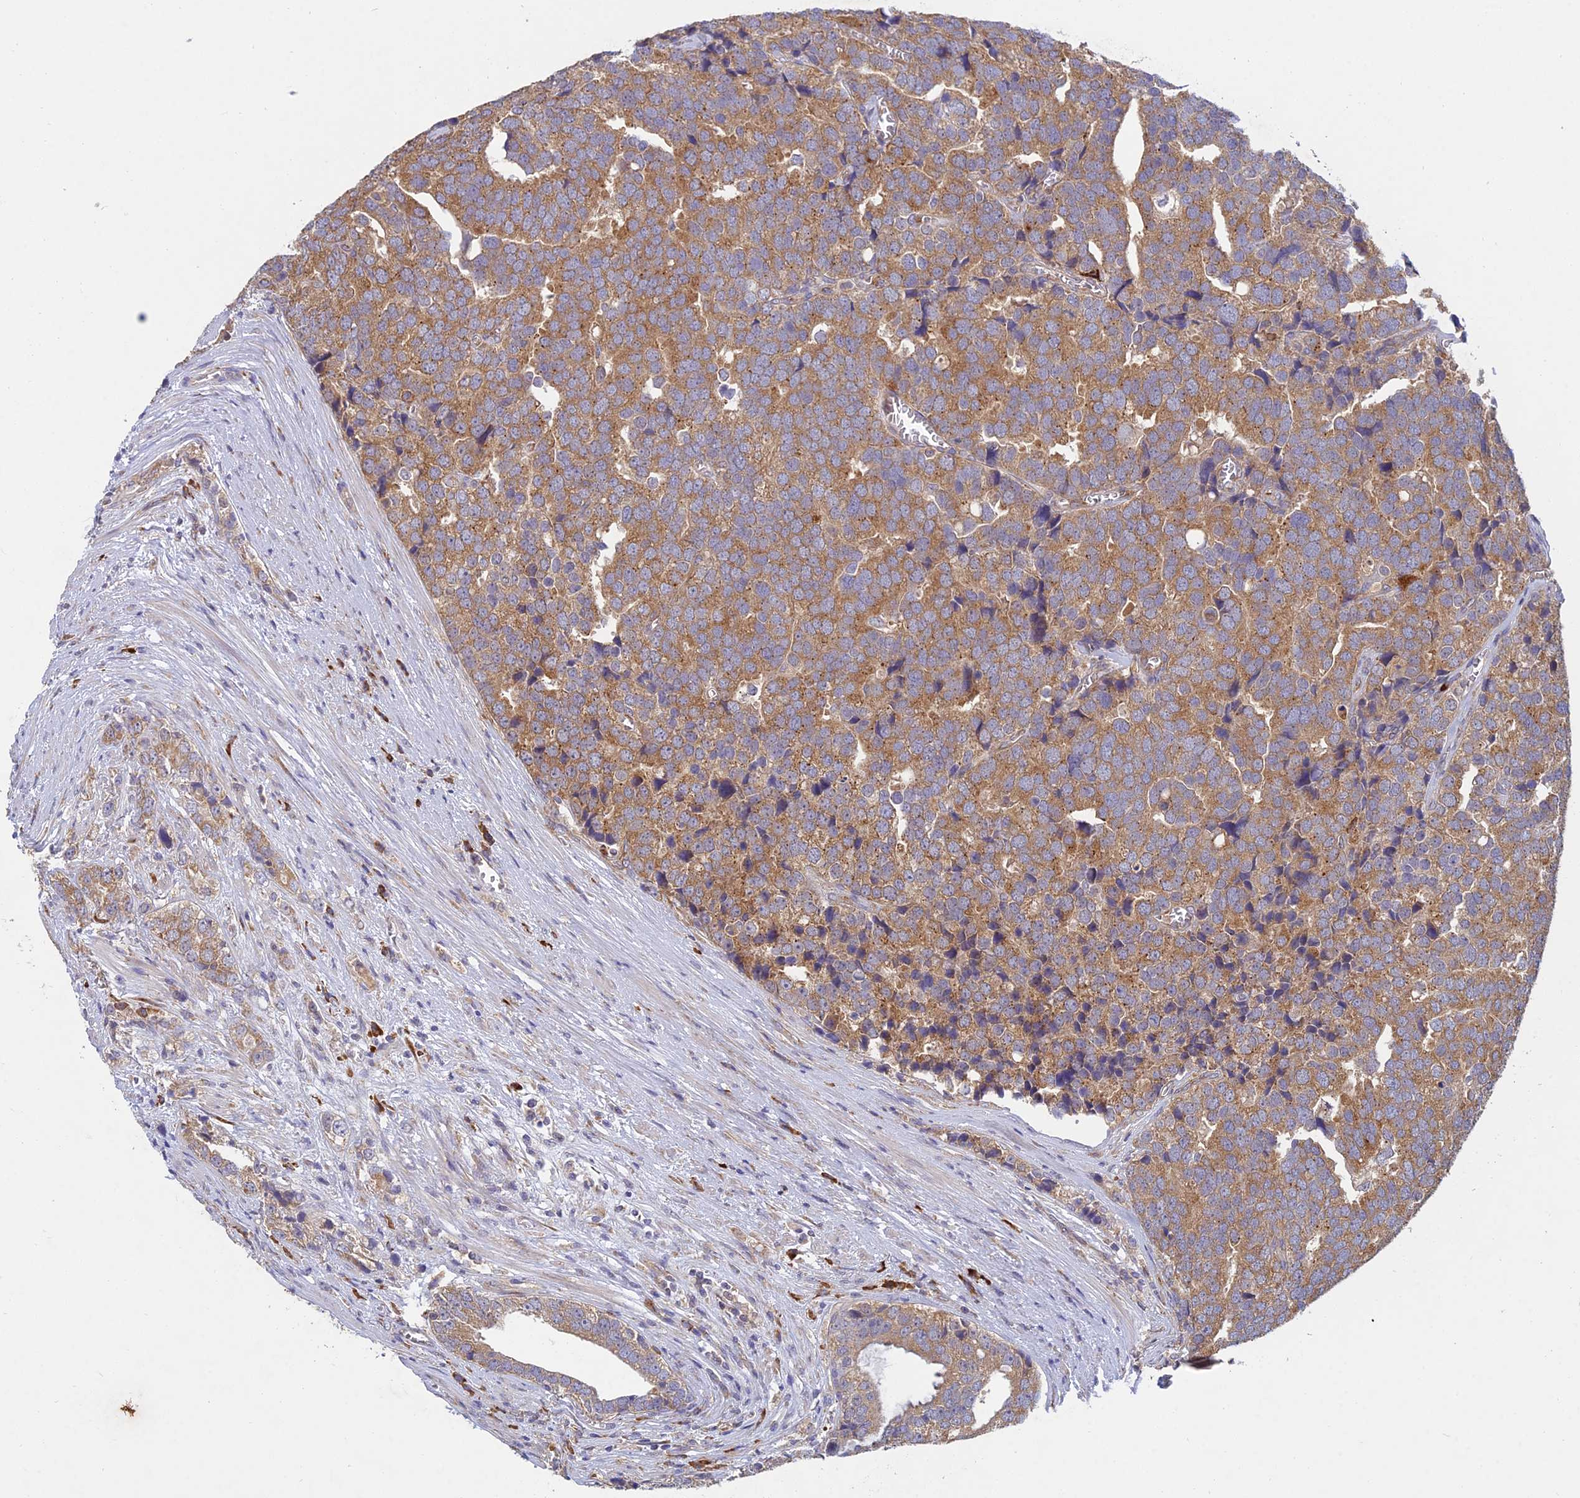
{"staining": {"intensity": "moderate", "quantity": ">75%", "location": "cytoplasmic/membranous"}, "tissue": "prostate cancer", "cell_type": "Tumor cells", "image_type": "cancer", "snomed": [{"axis": "morphology", "description": "Adenocarcinoma, High grade"}, {"axis": "topography", "description": "Prostate"}], "caption": "Immunohistochemistry (IHC) (DAB (3,3'-diaminobenzidine)) staining of human prostate cancer shows moderate cytoplasmic/membranous protein expression in about >75% of tumor cells.", "gene": "NXNL2", "patient": {"sex": "male", "age": 71}}